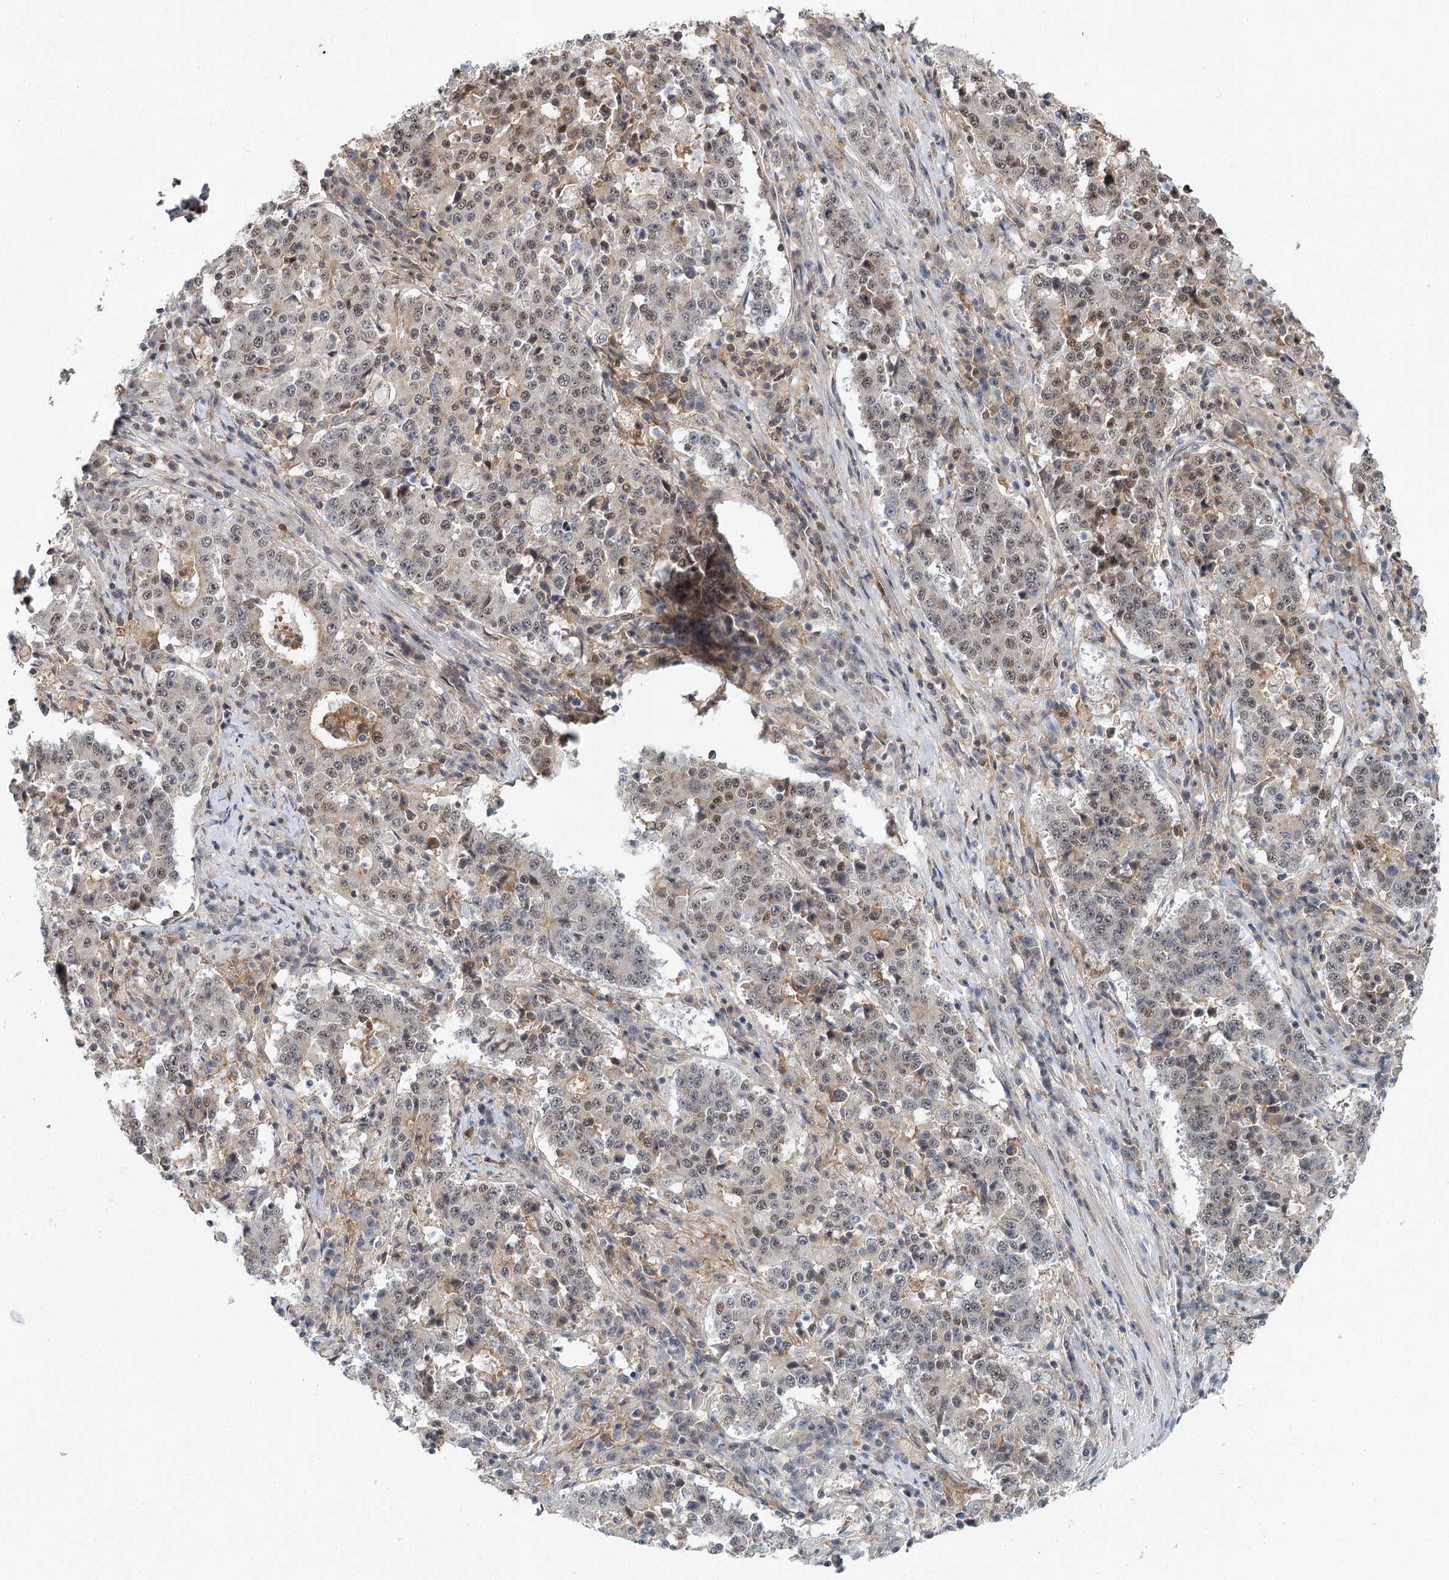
{"staining": {"intensity": "weak", "quantity": "25%-75%", "location": "cytoplasmic/membranous,nuclear"}, "tissue": "stomach cancer", "cell_type": "Tumor cells", "image_type": "cancer", "snomed": [{"axis": "morphology", "description": "Adenocarcinoma, NOS"}, {"axis": "topography", "description": "Stomach"}], "caption": "Tumor cells exhibit weak cytoplasmic/membranous and nuclear expression in about 25%-75% of cells in stomach cancer (adenocarcinoma).", "gene": "CDC42SE2", "patient": {"sex": "male", "age": 59}}